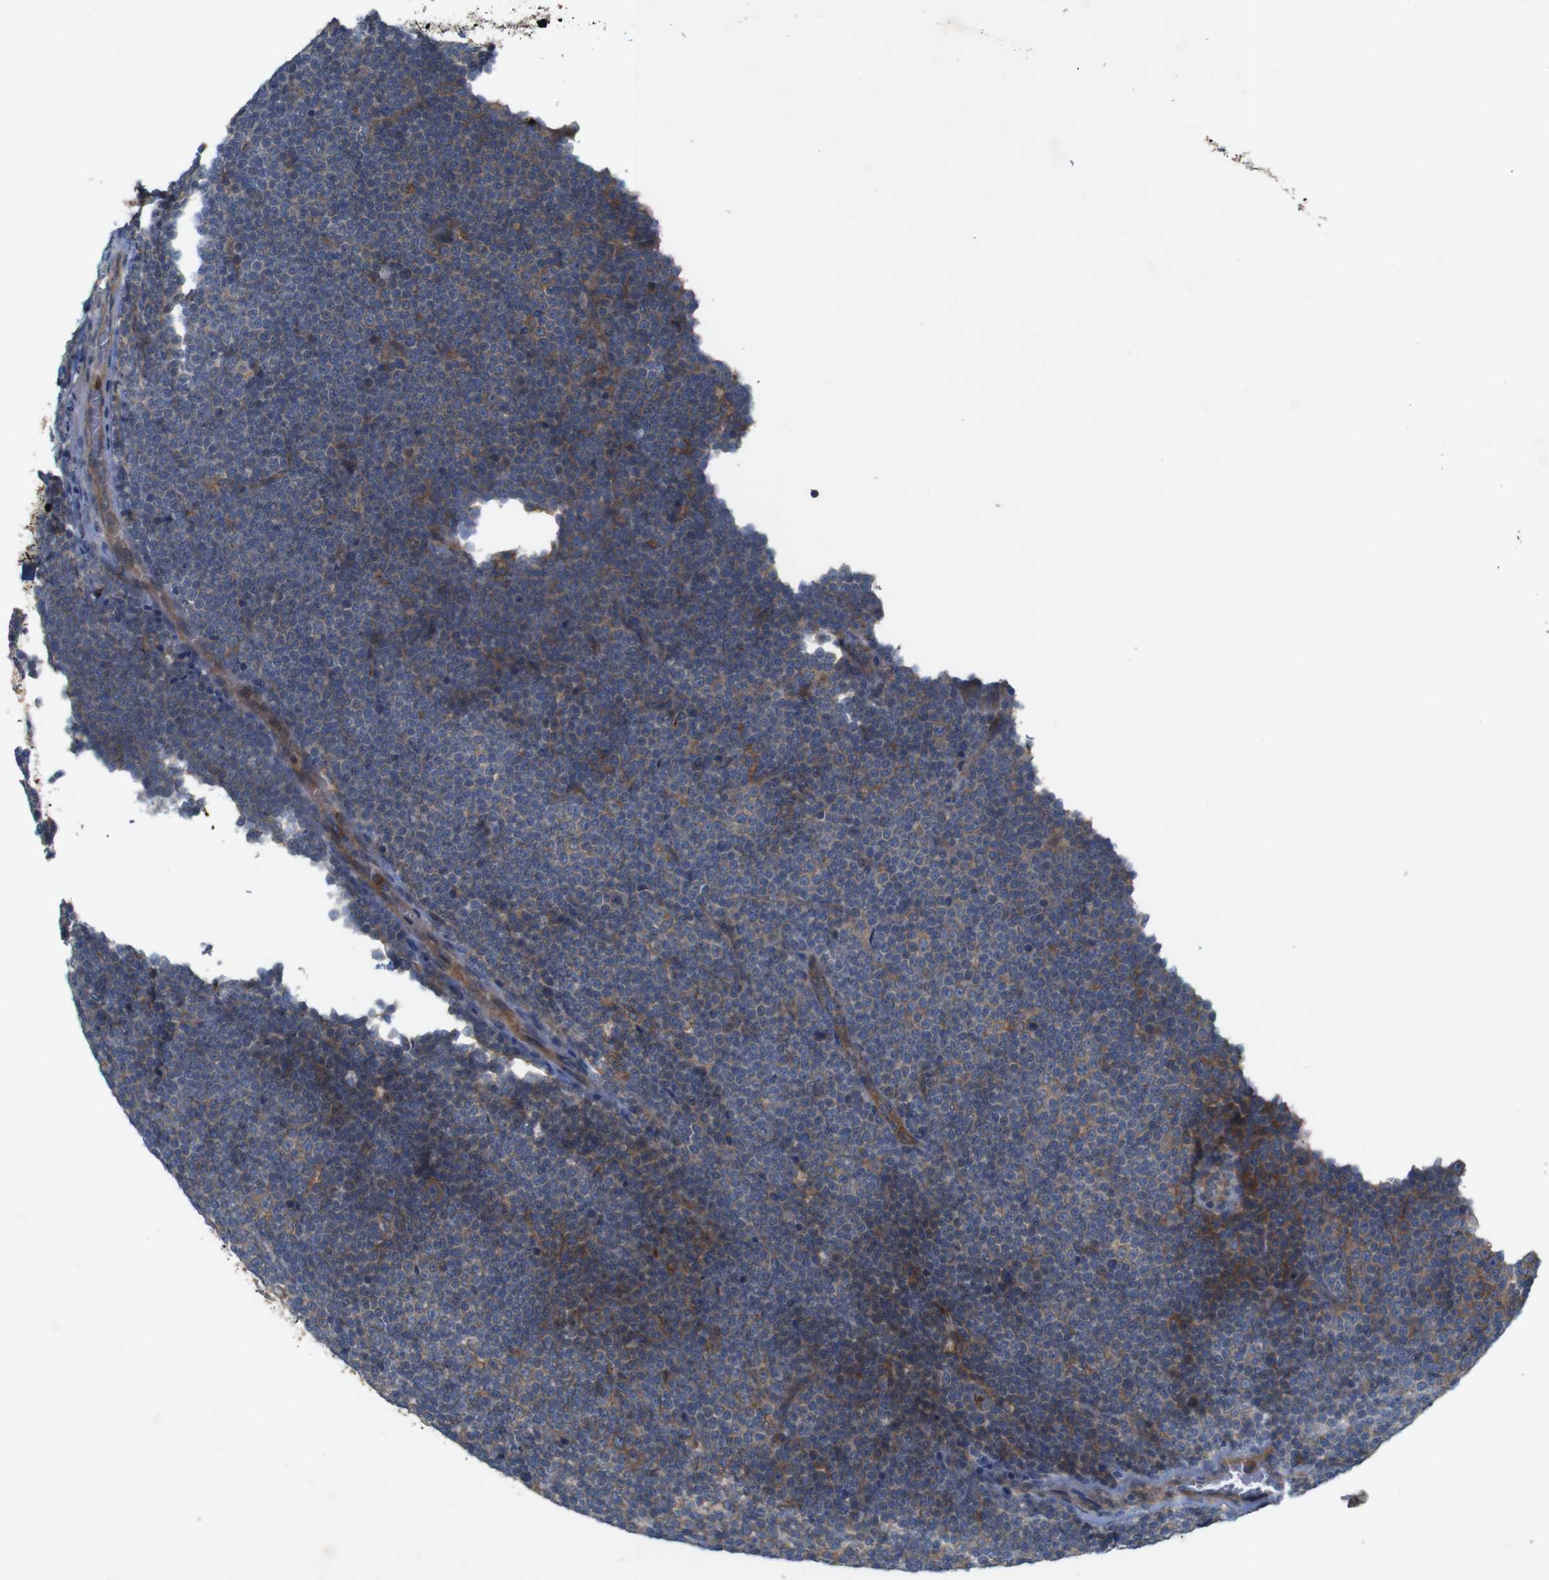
{"staining": {"intensity": "moderate", "quantity": "<25%", "location": "cytoplasmic/membranous"}, "tissue": "lymphoma", "cell_type": "Tumor cells", "image_type": "cancer", "snomed": [{"axis": "morphology", "description": "Malignant lymphoma, non-Hodgkin's type, Low grade"}, {"axis": "topography", "description": "Lymph node"}], "caption": "The image exhibits staining of lymphoma, revealing moderate cytoplasmic/membranous protein staining (brown color) within tumor cells. Nuclei are stained in blue.", "gene": "SIGLEC8", "patient": {"sex": "female", "age": 67}}